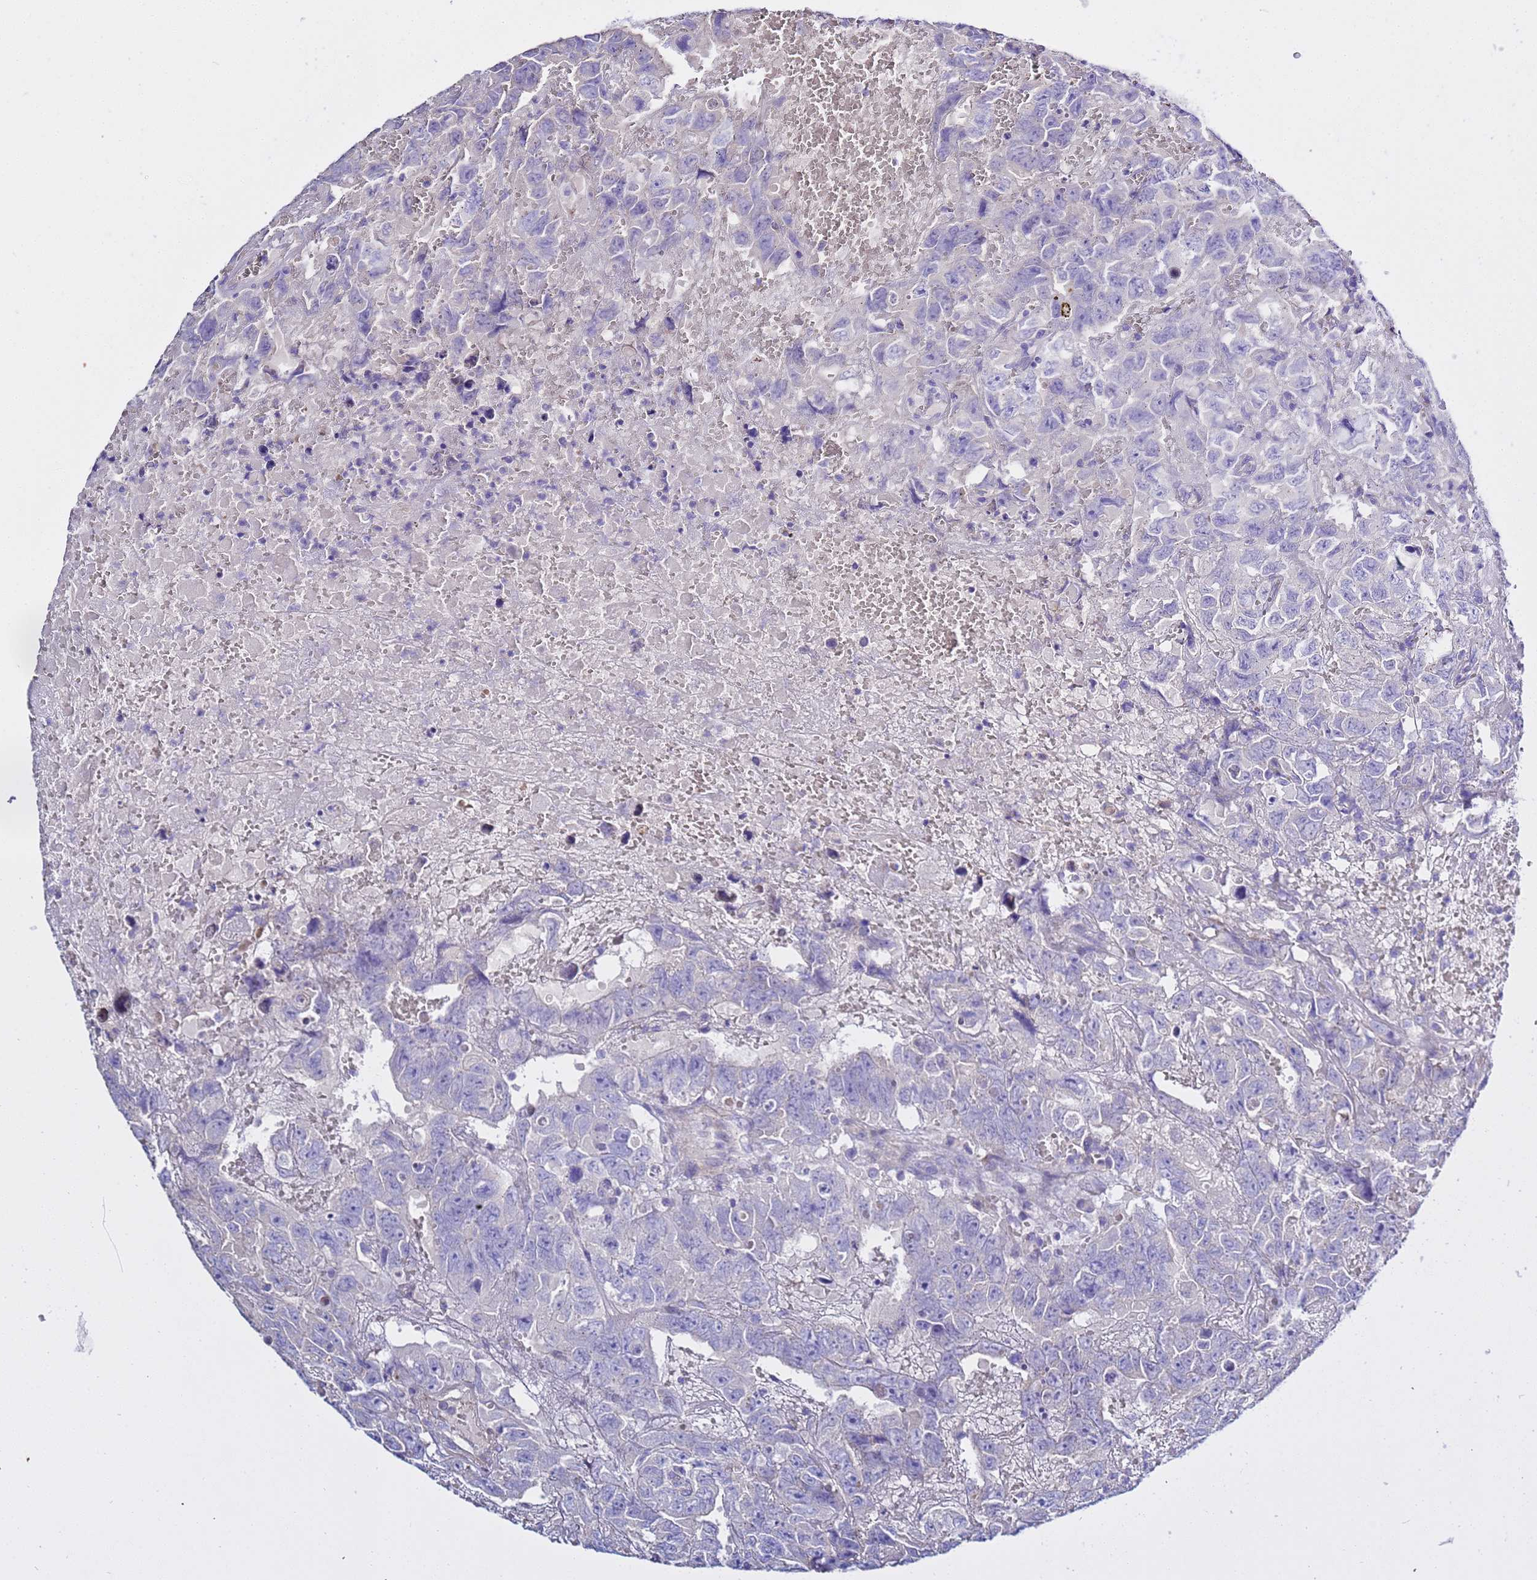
{"staining": {"intensity": "negative", "quantity": "none", "location": "none"}, "tissue": "testis cancer", "cell_type": "Tumor cells", "image_type": "cancer", "snomed": [{"axis": "morphology", "description": "Carcinoma, Embryonal, NOS"}, {"axis": "topography", "description": "Testis"}], "caption": "The image reveals no significant expression in tumor cells of testis cancer (embryonal carcinoma).", "gene": "USP18", "patient": {"sex": "male", "age": 45}}